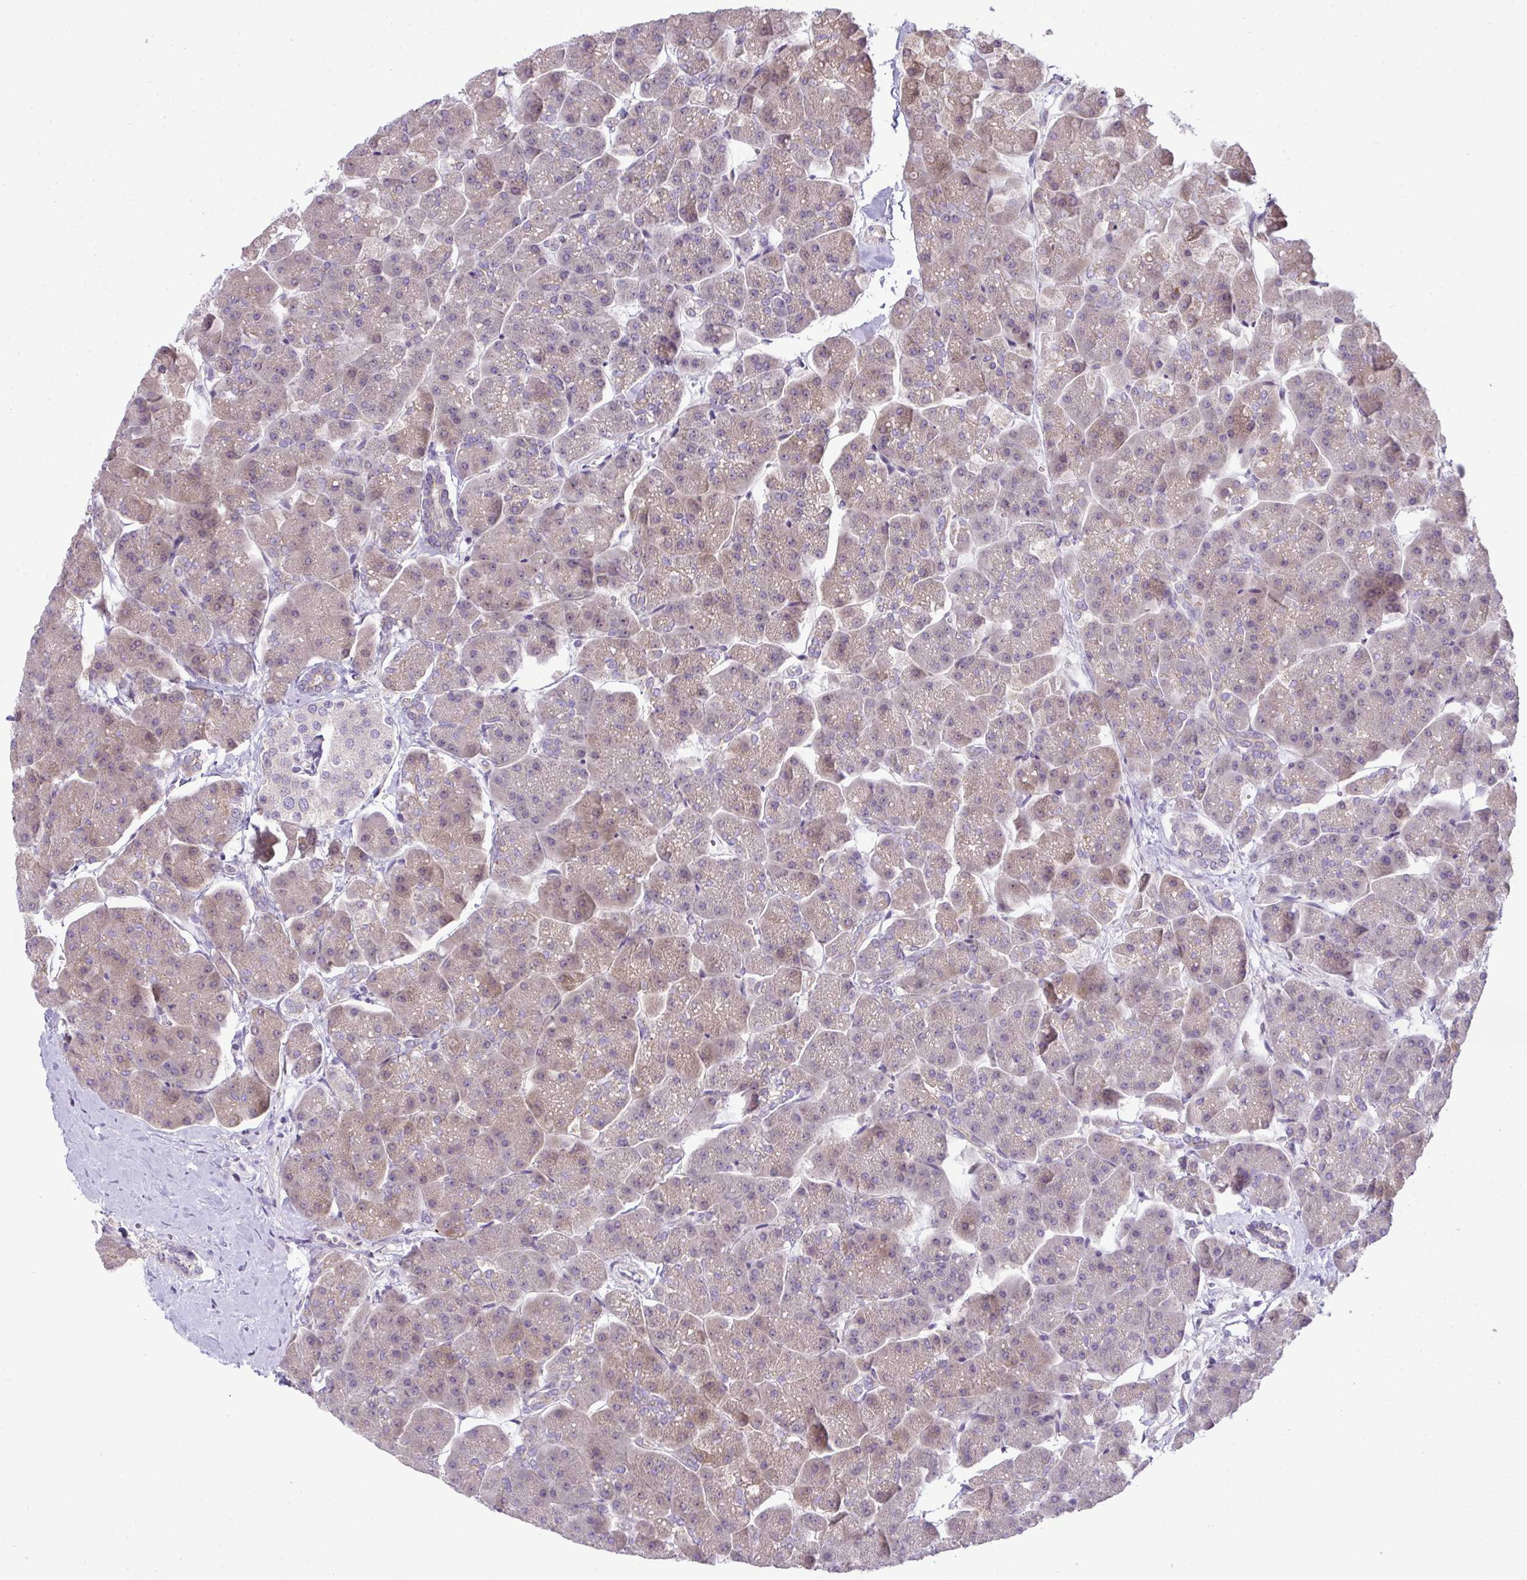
{"staining": {"intensity": "weak", "quantity": "25%-75%", "location": "cytoplasmic/membranous,nuclear"}, "tissue": "pancreas", "cell_type": "Exocrine glandular cells", "image_type": "normal", "snomed": [{"axis": "morphology", "description": "Normal tissue, NOS"}, {"axis": "topography", "description": "Pancreas"}, {"axis": "topography", "description": "Peripheral nerve tissue"}], "caption": "This histopathology image shows immunohistochemistry staining of unremarkable pancreas, with low weak cytoplasmic/membranous,nuclear staining in approximately 25%-75% of exocrine glandular cells.", "gene": "NT5C1A", "patient": {"sex": "male", "age": 54}}